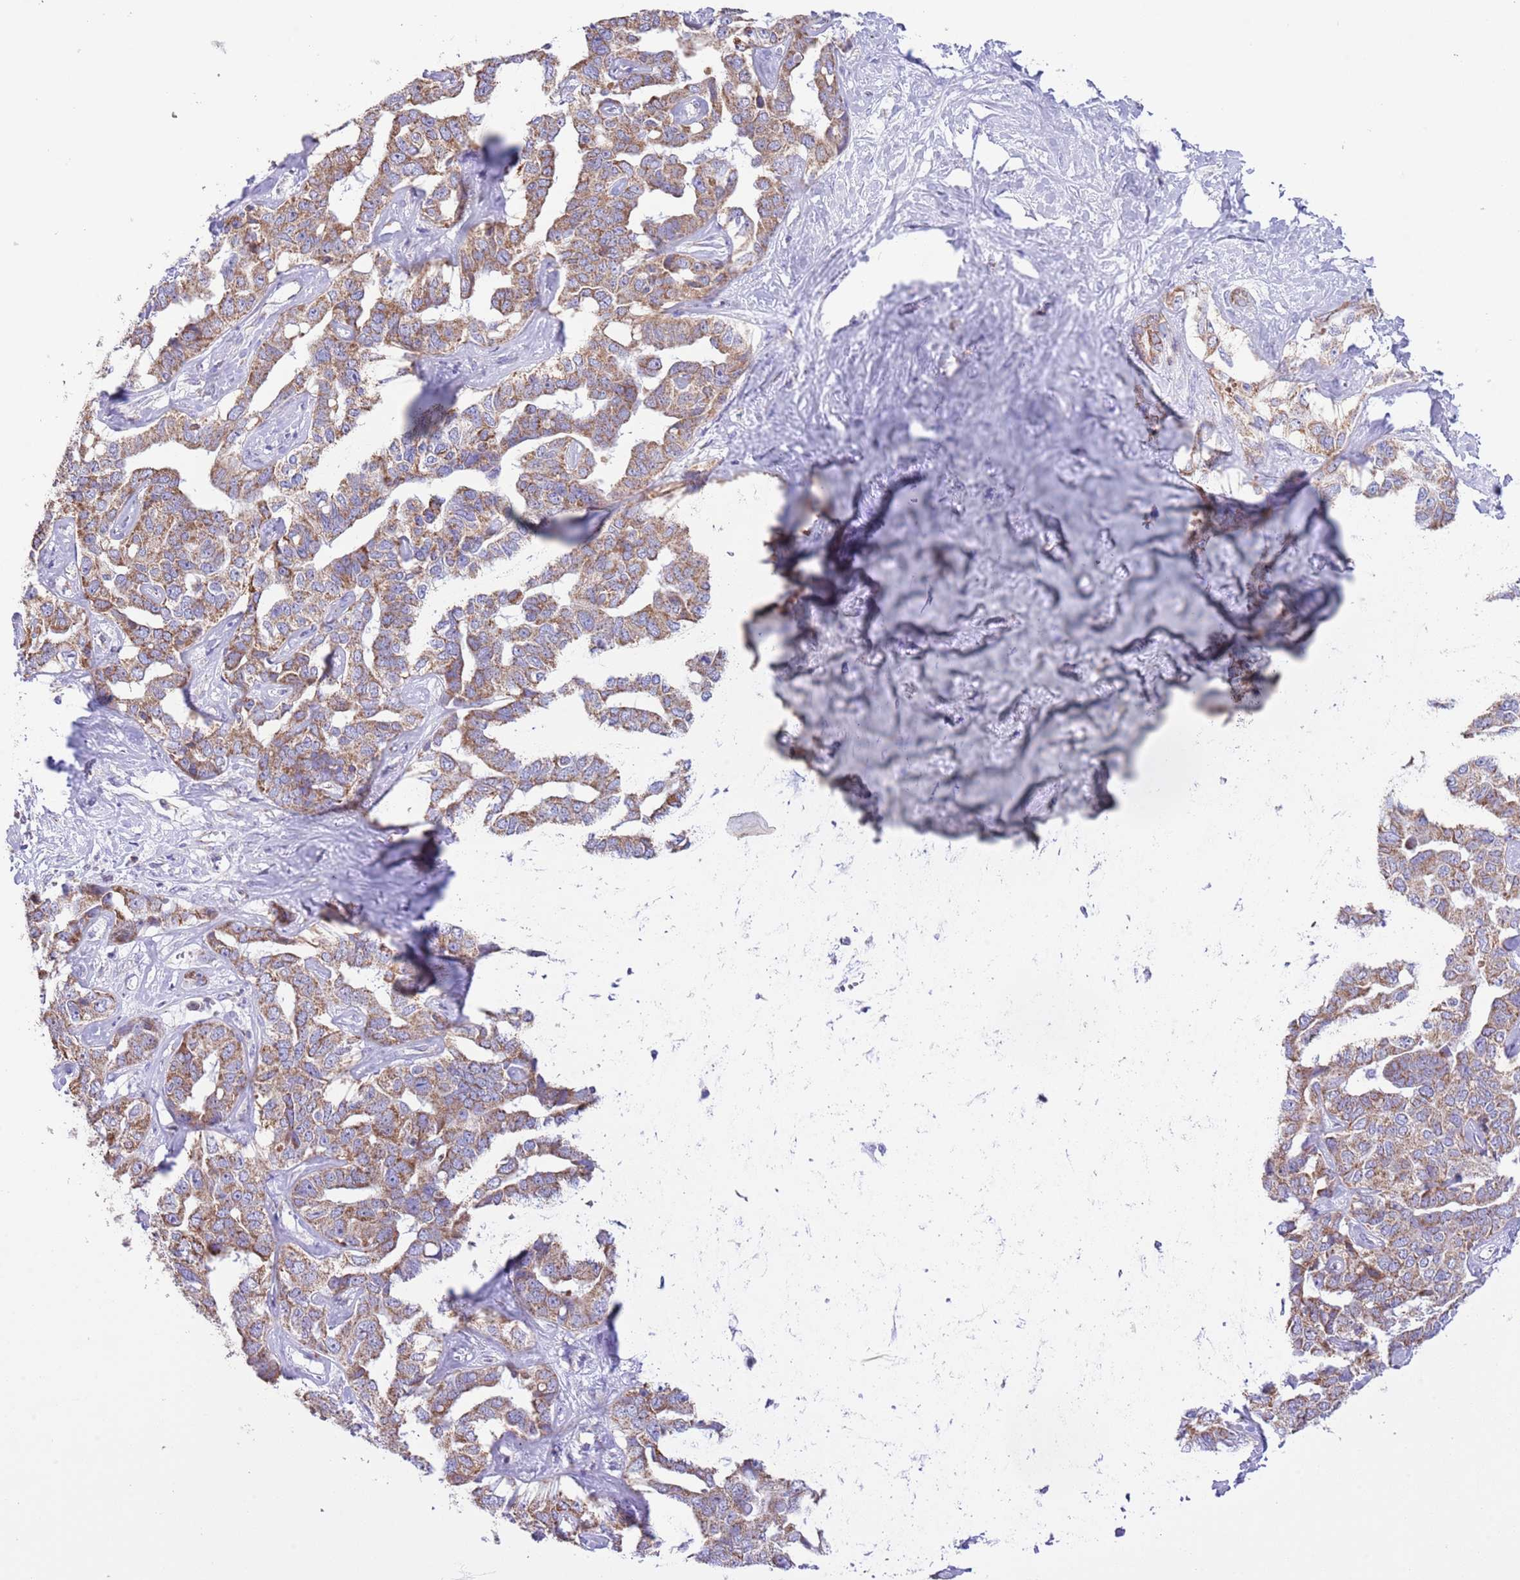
{"staining": {"intensity": "moderate", "quantity": ">75%", "location": "cytoplasmic/membranous"}, "tissue": "liver cancer", "cell_type": "Tumor cells", "image_type": "cancer", "snomed": [{"axis": "morphology", "description": "Cholangiocarcinoma"}, {"axis": "topography", "description": "Liver"}], "caption": "Moderate cytoplasmic/membranous protein staining is present in approximately >75% of tumor cells in cholangiocarcinoma (liver). (DAB (3,3'-diaminobenzidine) = brown stain, brightfield microscopy at high magnification).", "gene": "TEKTIP1", "patient": {"sex": "male", "age": 59}}